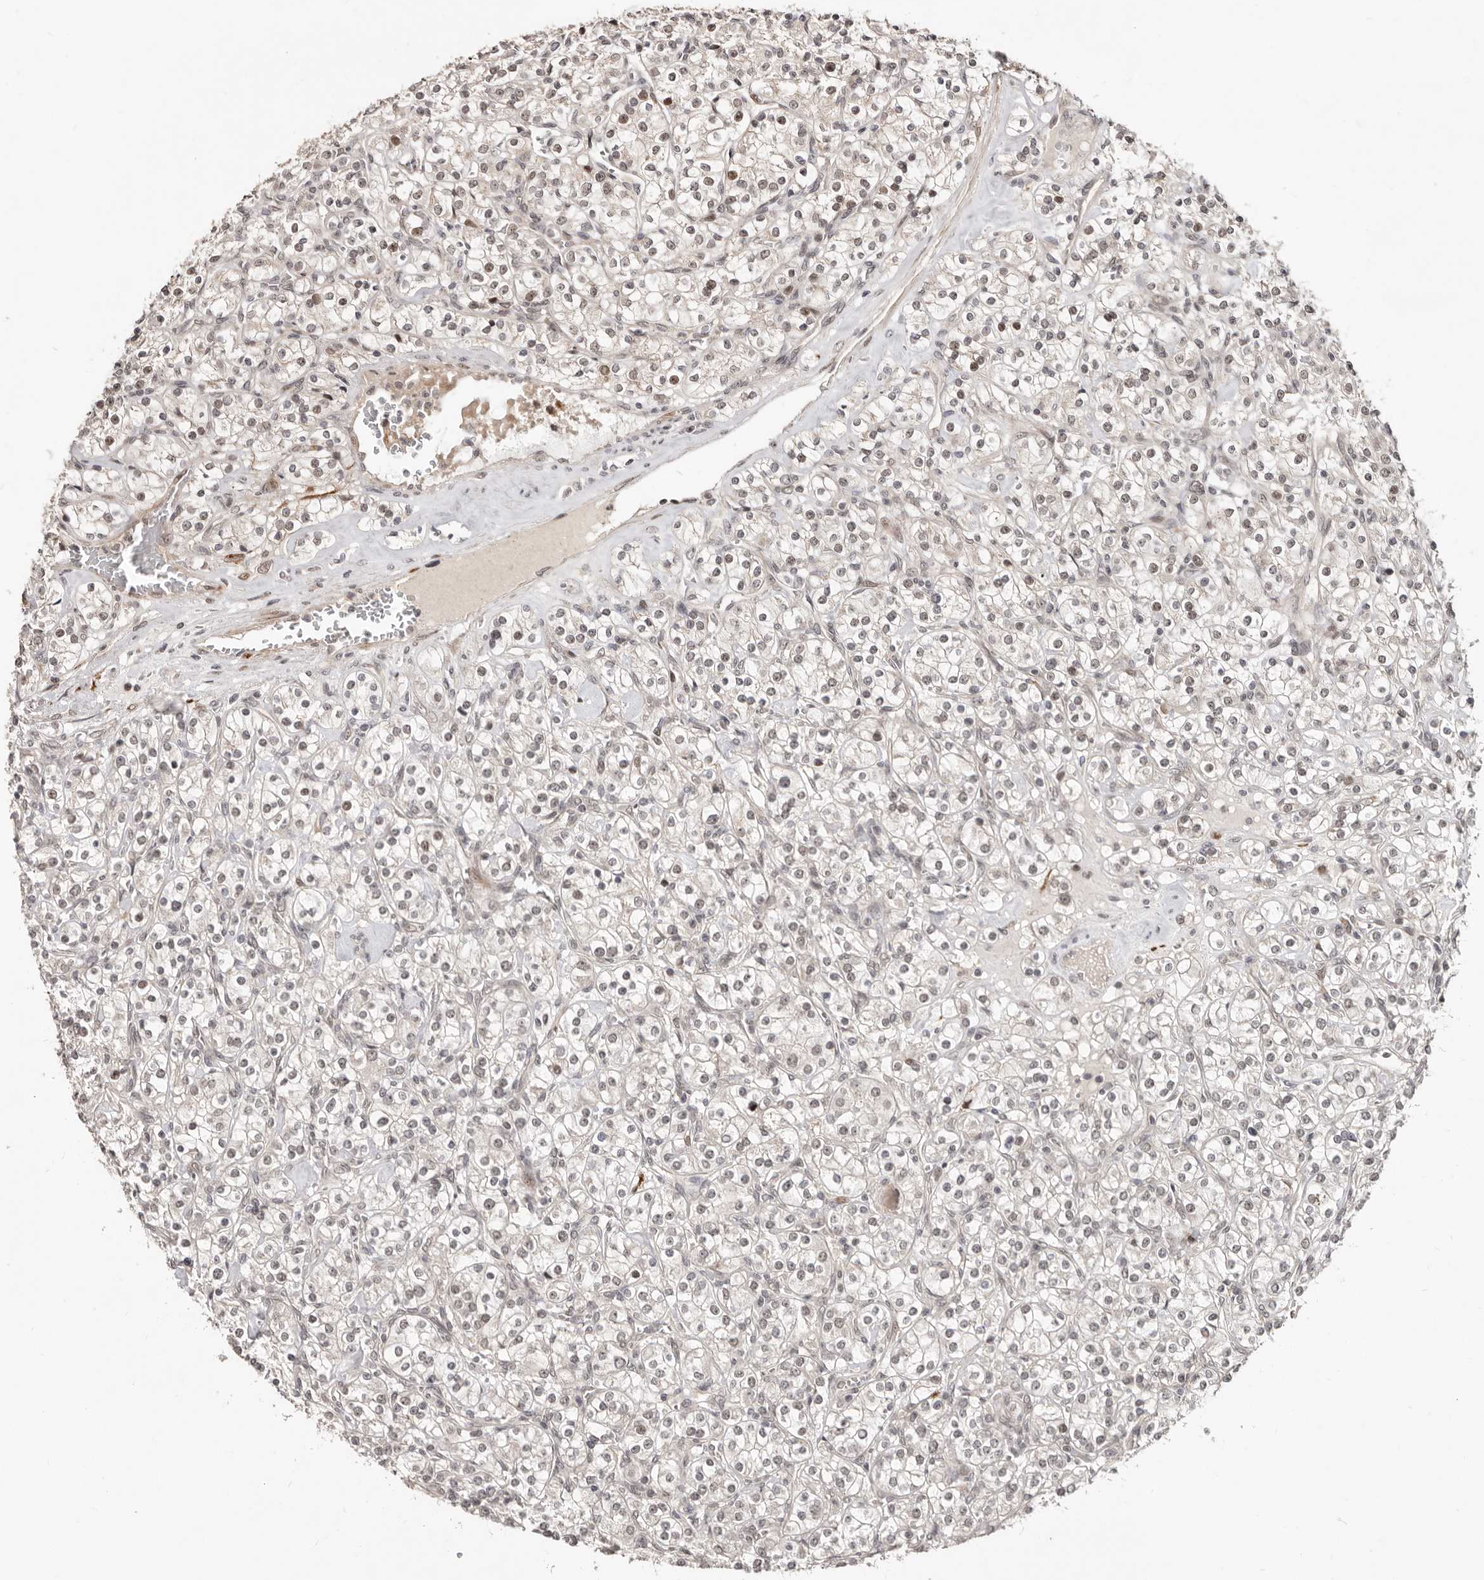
{"staining": {"intensity": "moderate", "quantity": "25%-75%", "location": "nuclear"}, "tissue": "renal cancer", "cell_type": "Tumor cells", "image_type": "cancer", "snomed": [{"axis": "morphology", "description": "Adenocarcinoma, NOS"}, {"axis": "topography", "description": "Kidney"}], "caption": "Renal adenocarcinoma tissue demonstrates moderate nuclear expression in about 25%-75% of tumor cells, visualized by immunohistochemistry. The protein is shown in brown color, while the nuclei are stained blue.", "gene": "SRCAP", "patient": {"sex": "male", "age": 77}}